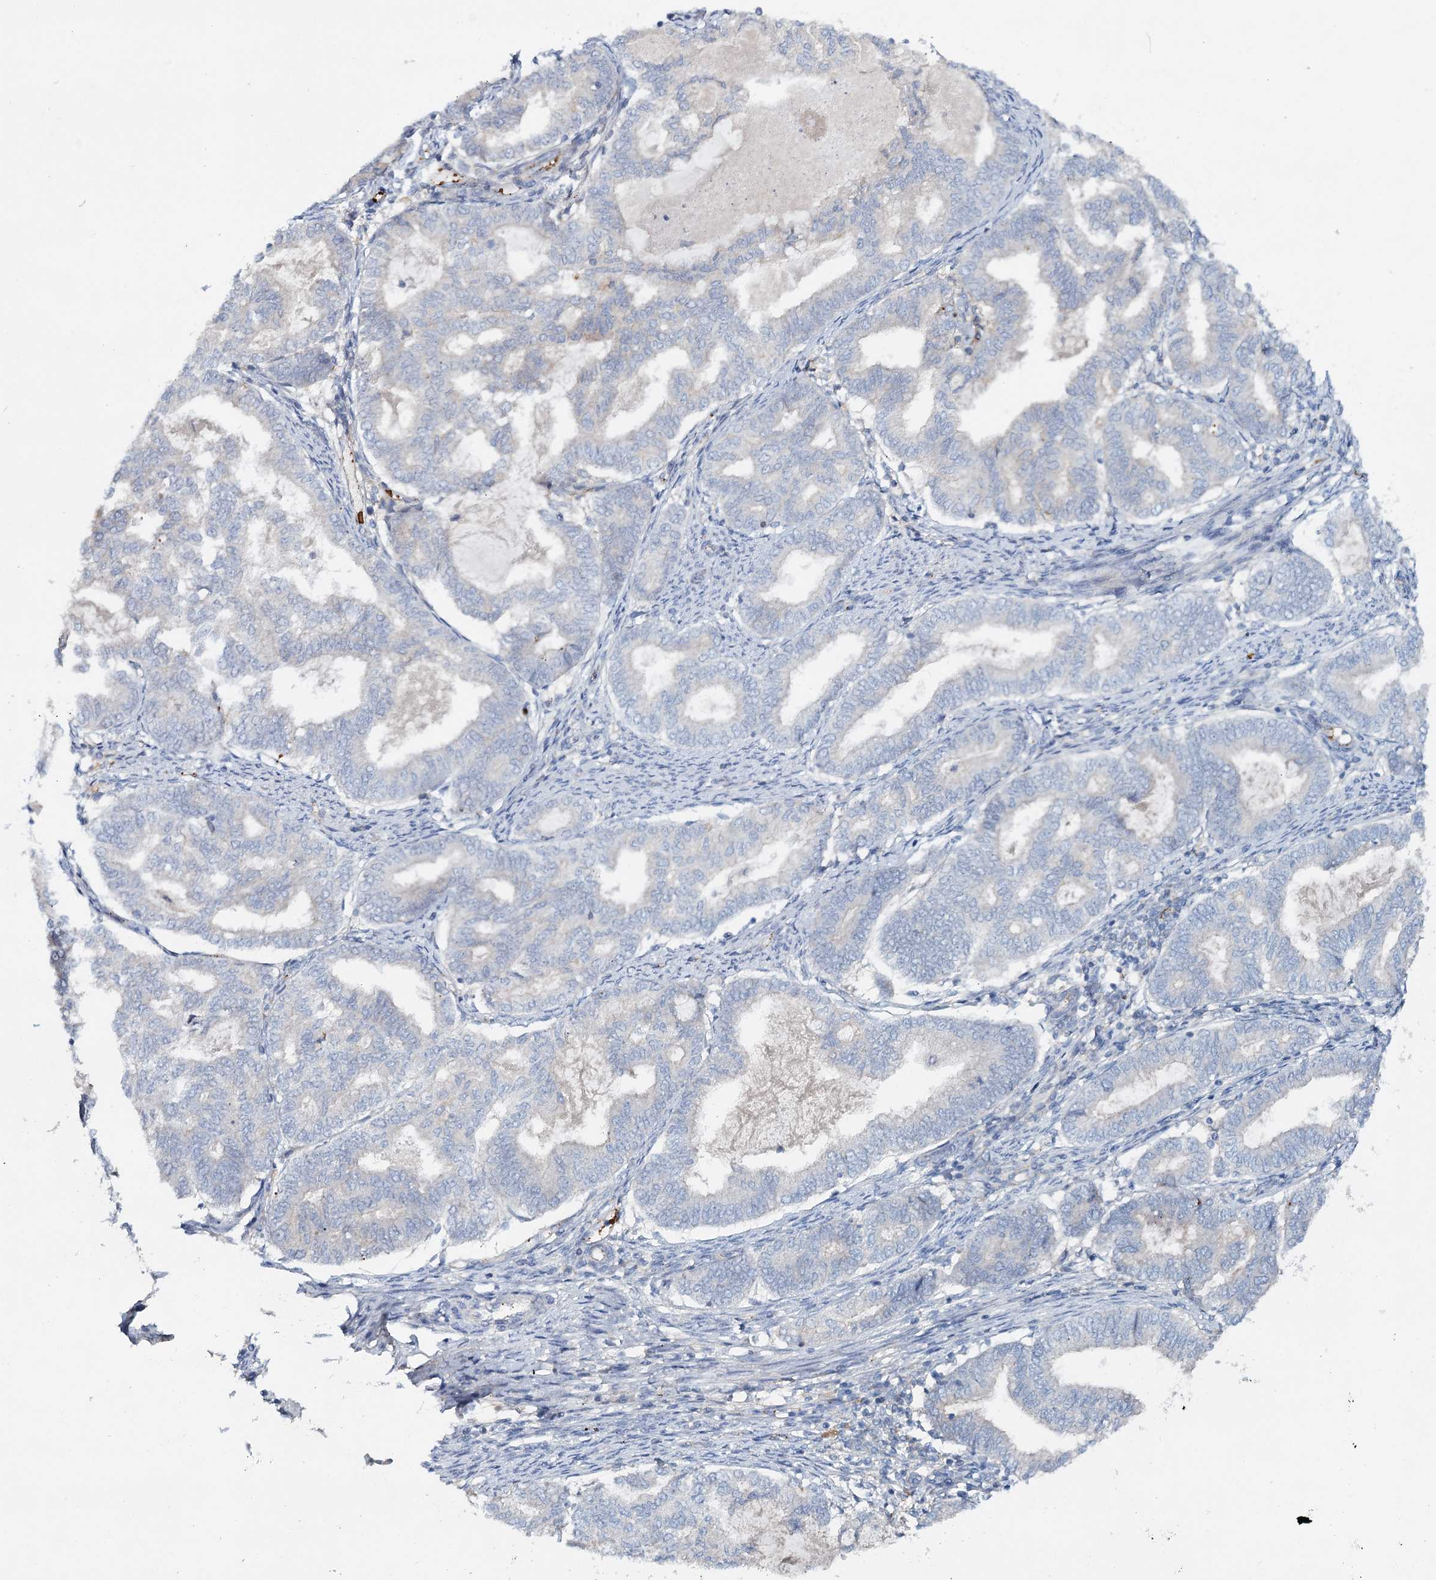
{"staining": {"intensity": "negative", "quantity": "none", "location": "none"}, "tissue": "endometrial cancer", "cell_type": "Tumor cells", "image_type": "cancer", "snomed": [{"axis": "morphology", "description": "Adenocarcinoma, NOS"}, {"axis": "topography", "description": "Endometrium"}], "caption": "Immunohistochemistry (IHC) photomicrograph of neoplastic tissue: endometrial cancer stained with DAB (3,3'-diaminobenzidine) shows no significant protein expression in tumor cells.", "gene": "ALKBH8", "patient": {"sex": "female", "age": 79}}